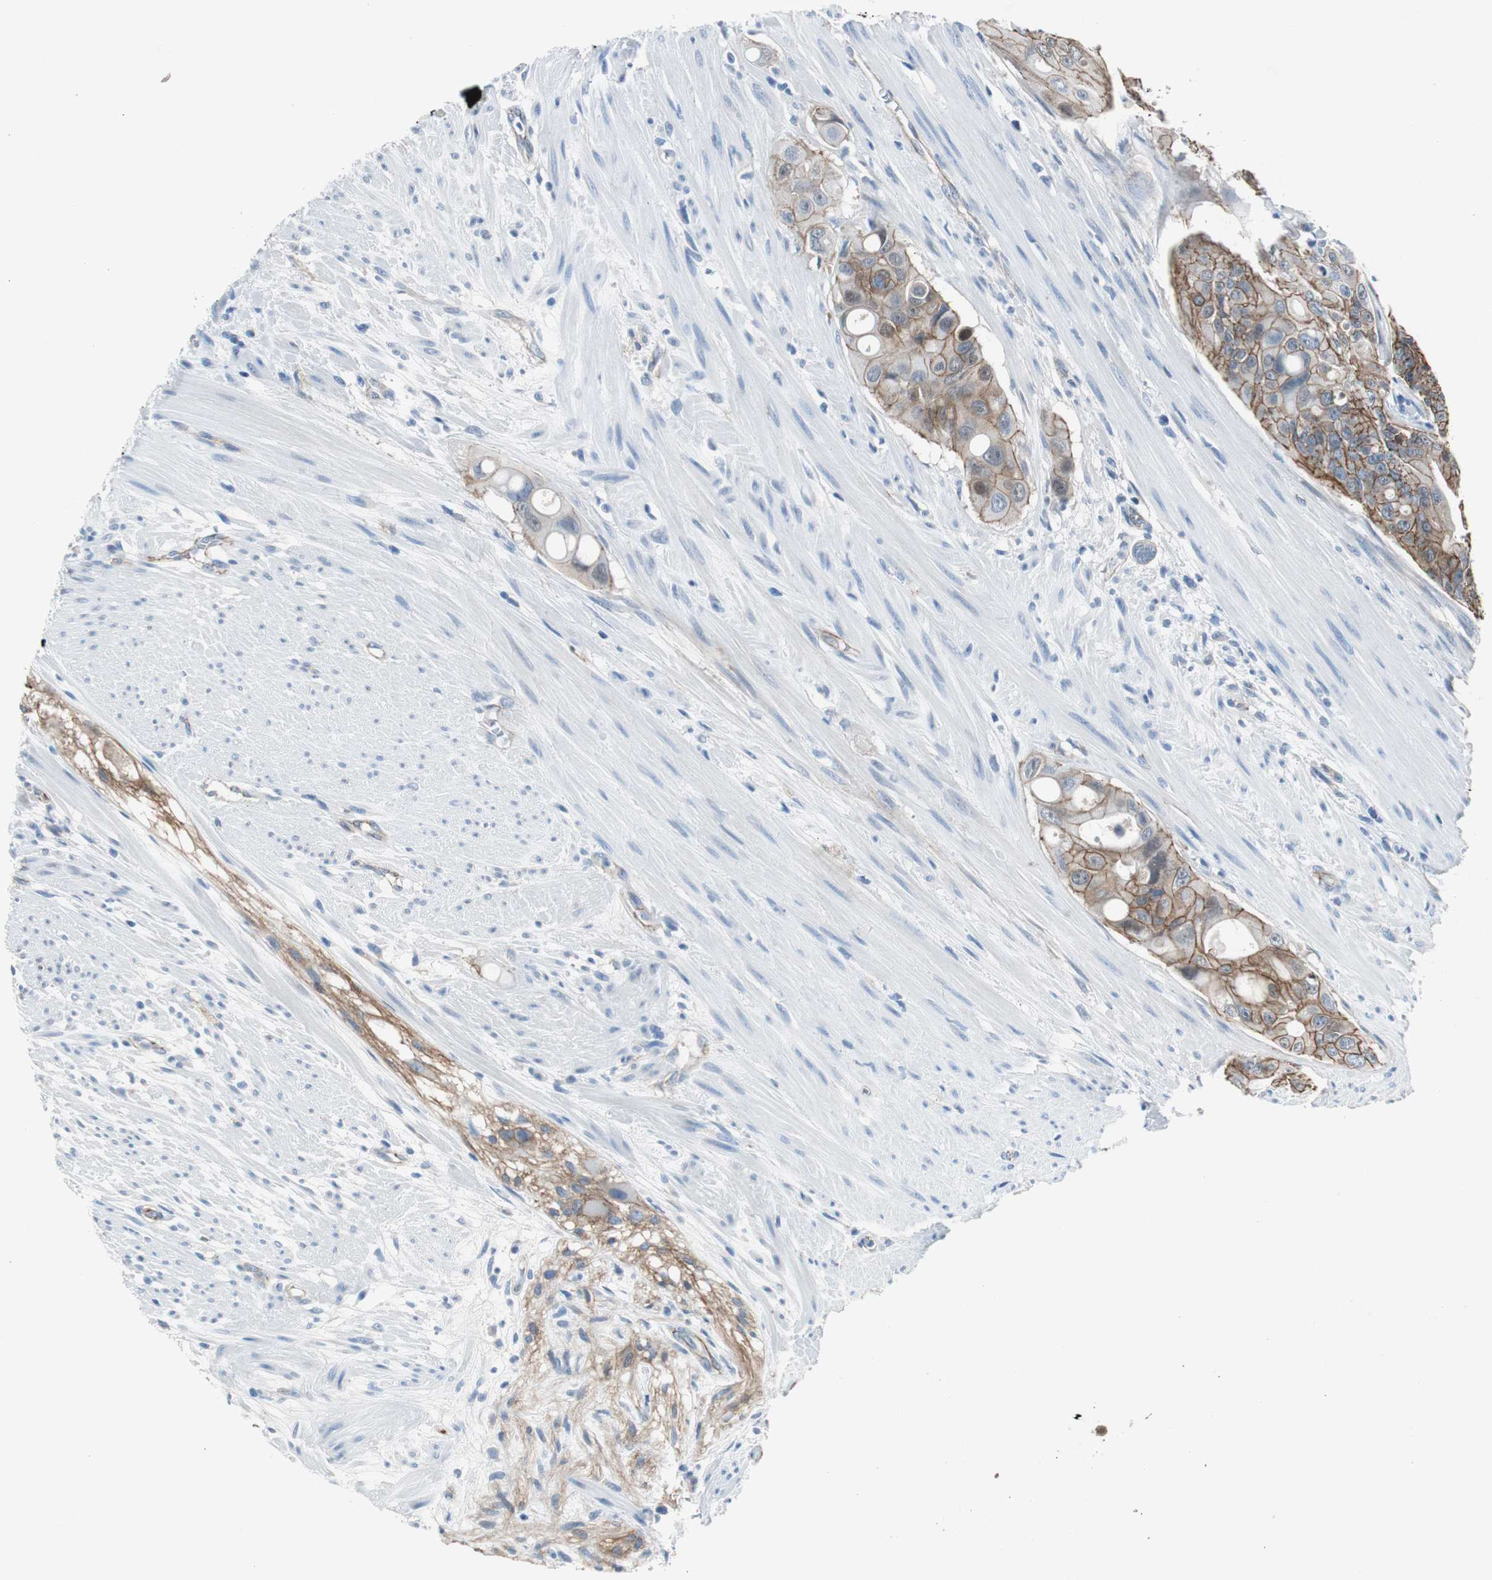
{"staining": {"intensity": "strong", "quantity": ">75%", "location": "cytoplasmic/membranous"}, "tissue": "colorectal cancer", "cell_type": "Tumor cells", "image_type": "cancer", "snomed": [{"axis": "morphology", "description": "Adenocarcinoma, NOS"}, {"axis": "topography", "description": "Colon"}], "caption": "The micrograph reveals immunohistochemical staining of colorectal cancer (adenocarcinoma). There is strong cytoplasmic/membranous staining is identified in approximately >75% of tumor cells.", "gene": "STXBP4", "patient": {"sex": "female", "age": 57}}